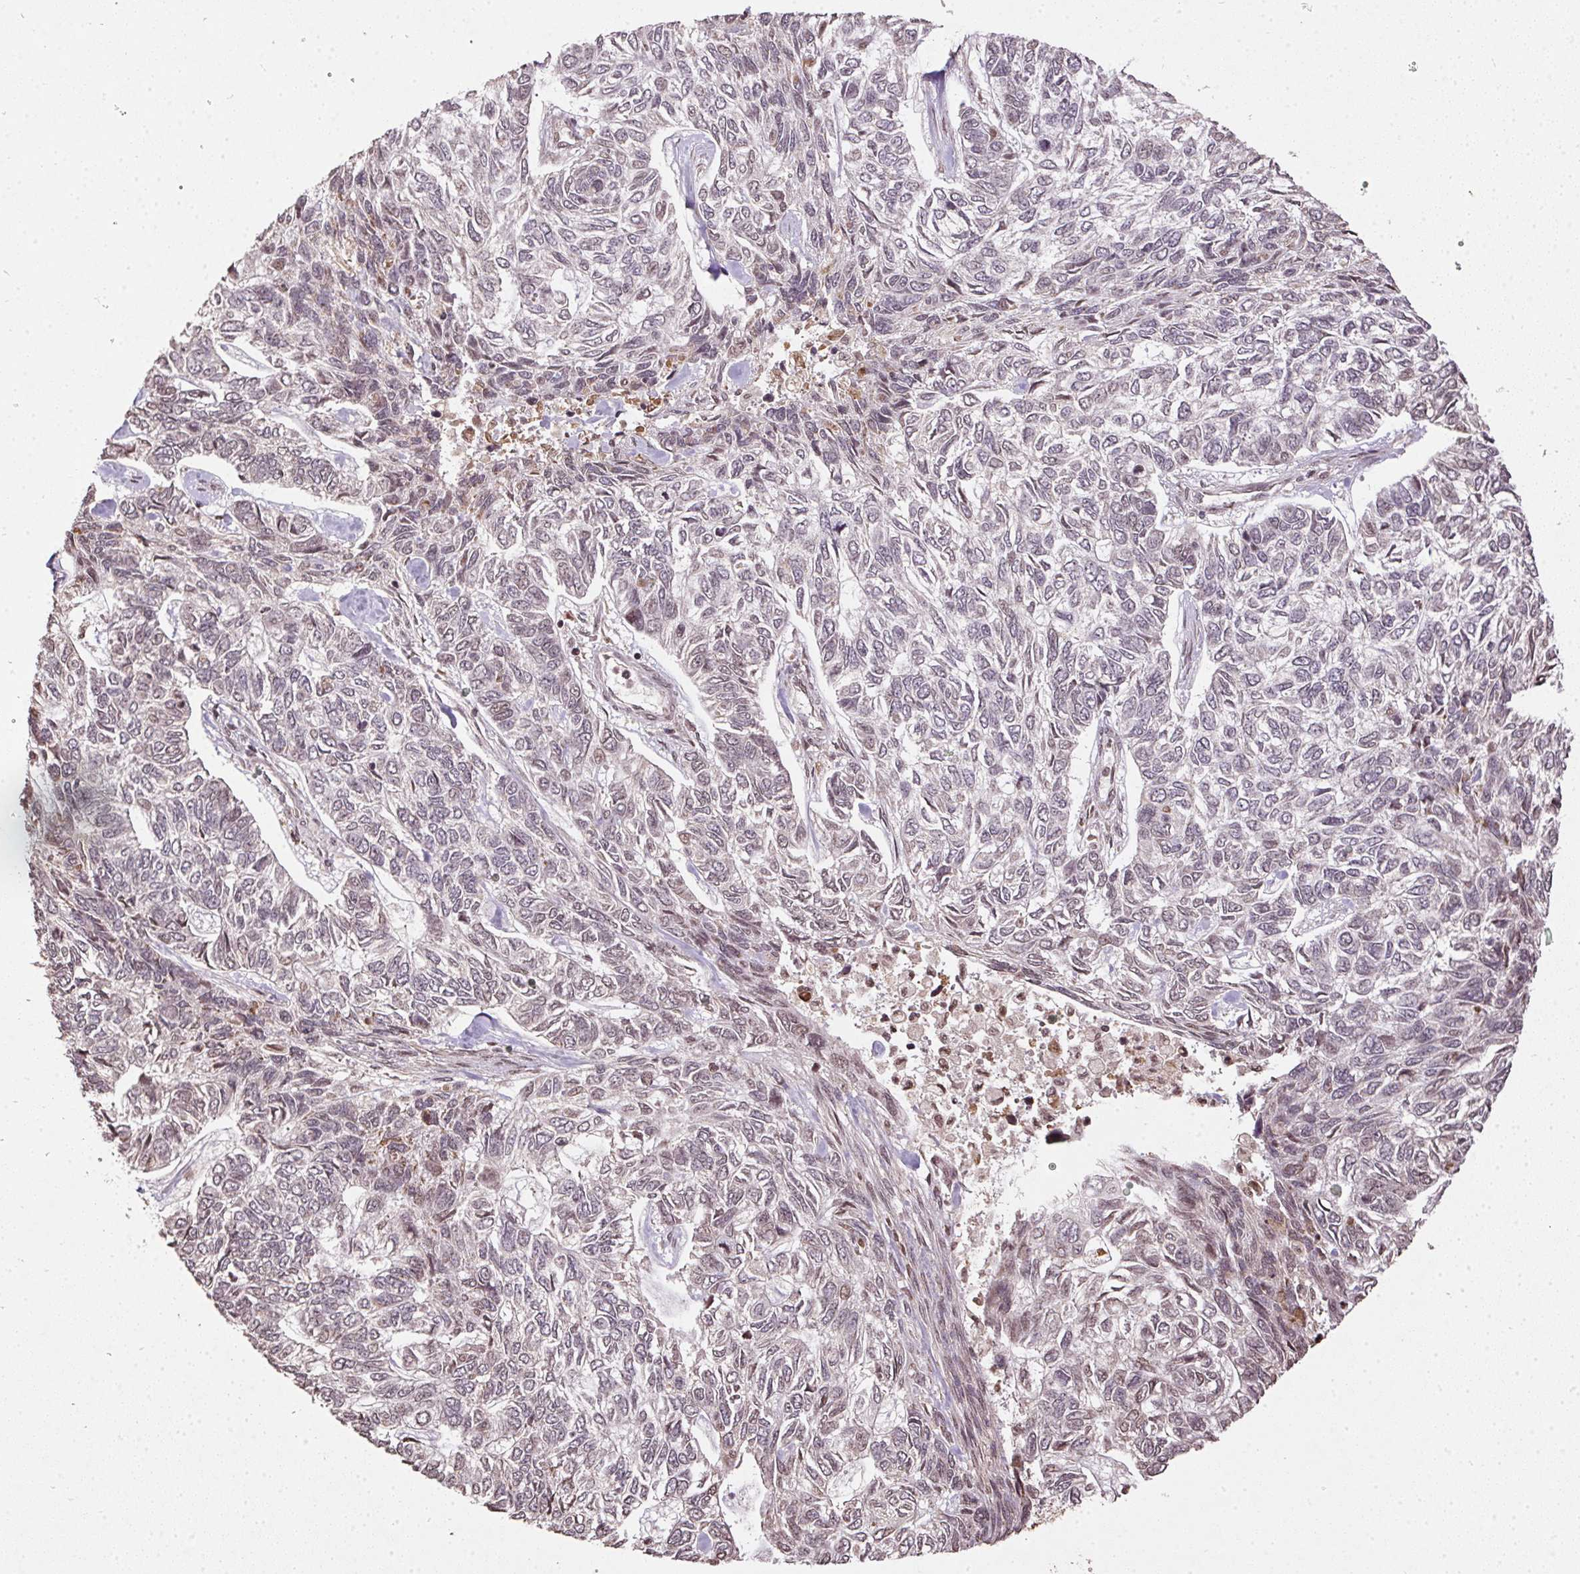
{"staining": {"intensity": "weak", "quantity": "<25%", "location": "cytoplasmic/membranous"}, "tissue": "skin cancer", "cell_type": "Tumor cells", "image_type": "cancer", "snomed": [{"axis": "morphology", "description": "Basal cell carcinoma"}, {"axis": "topography", "description": "Skin"}], "caption": "High power microscopy image of an immunohistochemistry (IHC) image of skin cancer, revealing no significant staining in tumor cells.", "gene": "SPRED2", "patient": {"sex": "female", "age": 65}}